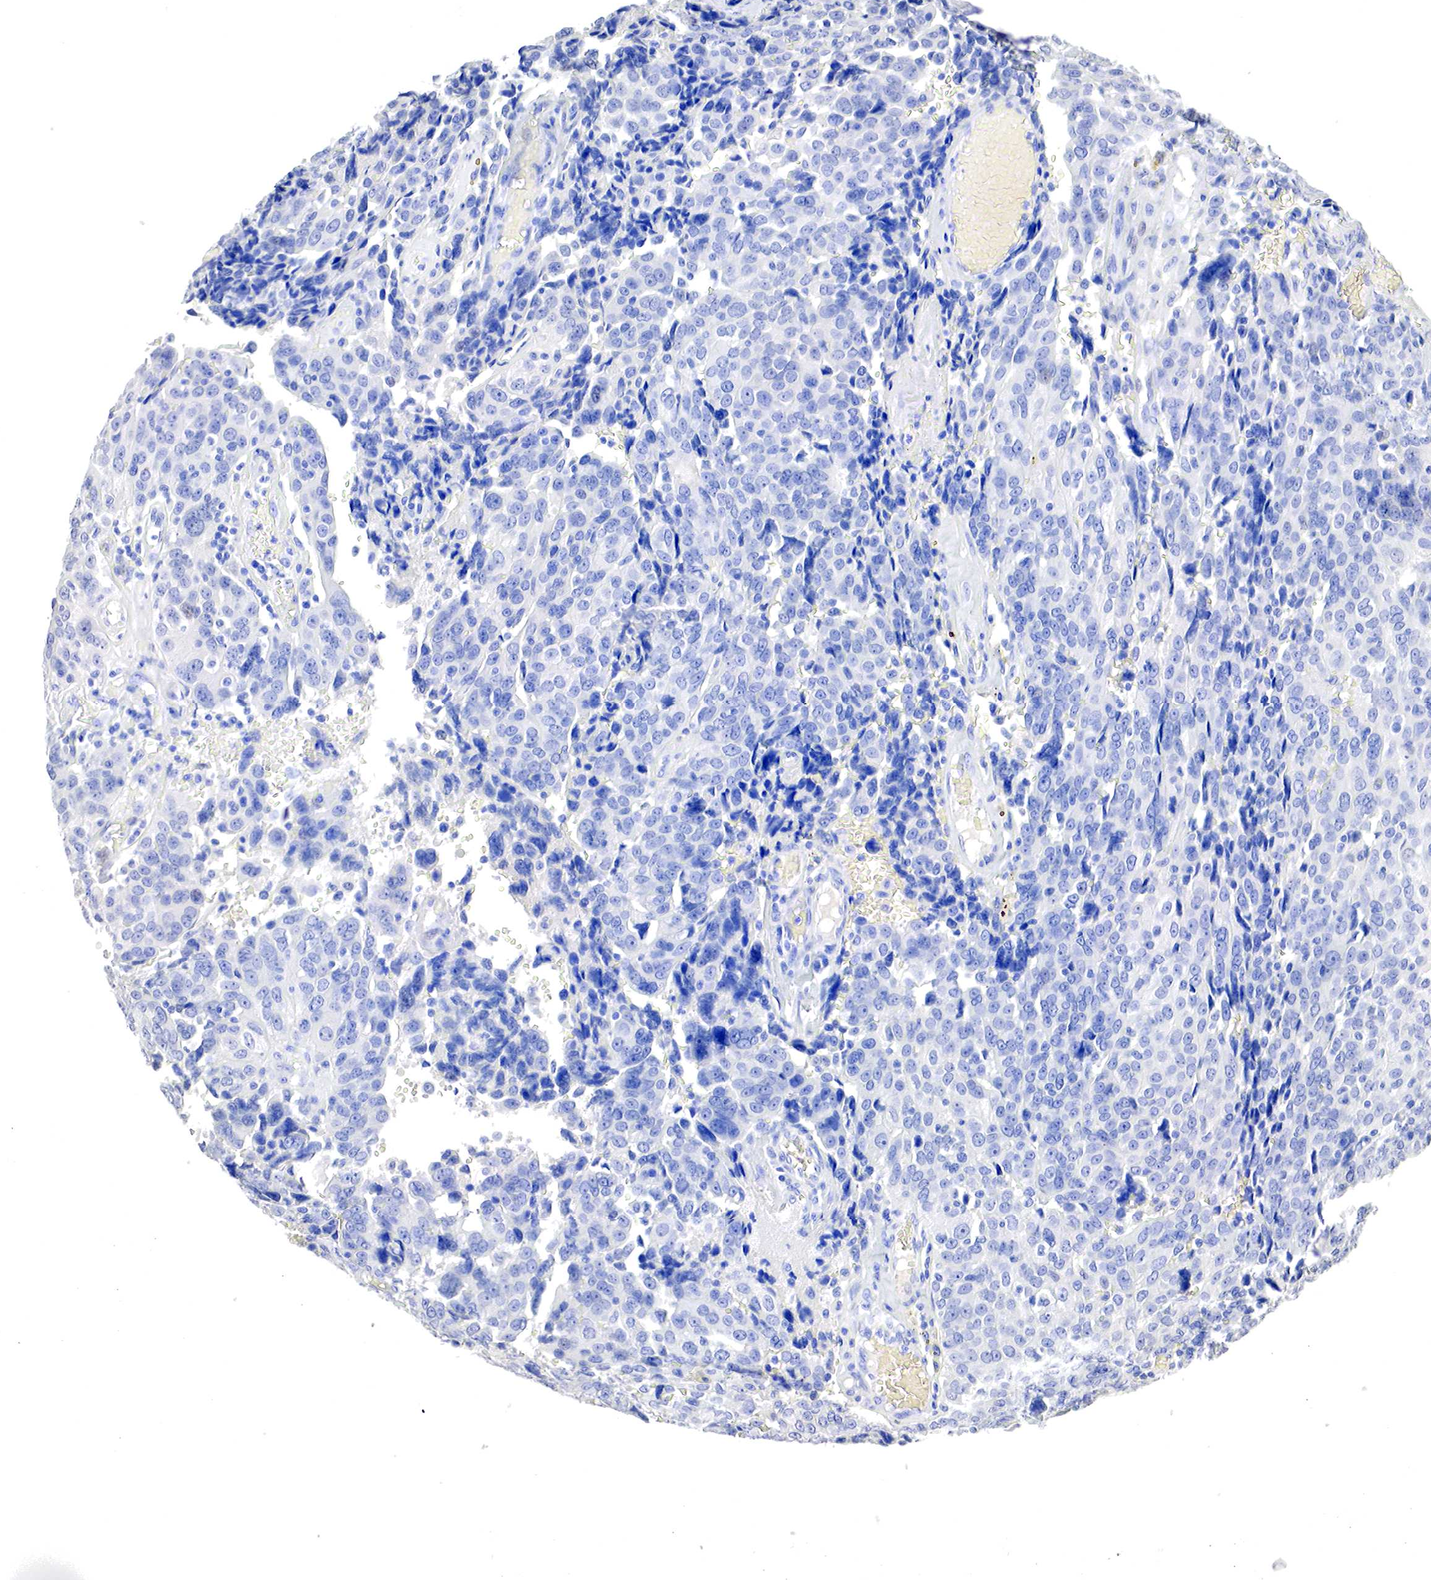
{"staining": {"intensity": "negative", "quantity": "none", "location": "none"}, "tissue": "ovarian cancer", "cell_type": "Tumor cells", "image_type": "cancer", "snomed": [{"axis": "morphology", "description": "Carcinoma, endometroid"}, {"axis": "topography", "description": "Ovary"}], "caption": "A micrograph of human endometroid carcinoma (ovarian) is negative for staining in tumor cells. (Stains: DAB (3,3'-diaminobenzidine) immunohistochemistry with hematoxylin counter stain, Microscopy: brightfield microscopy at high magnification).", "gene": "OTC", "patient": {"sex": "female", "age": 75}}